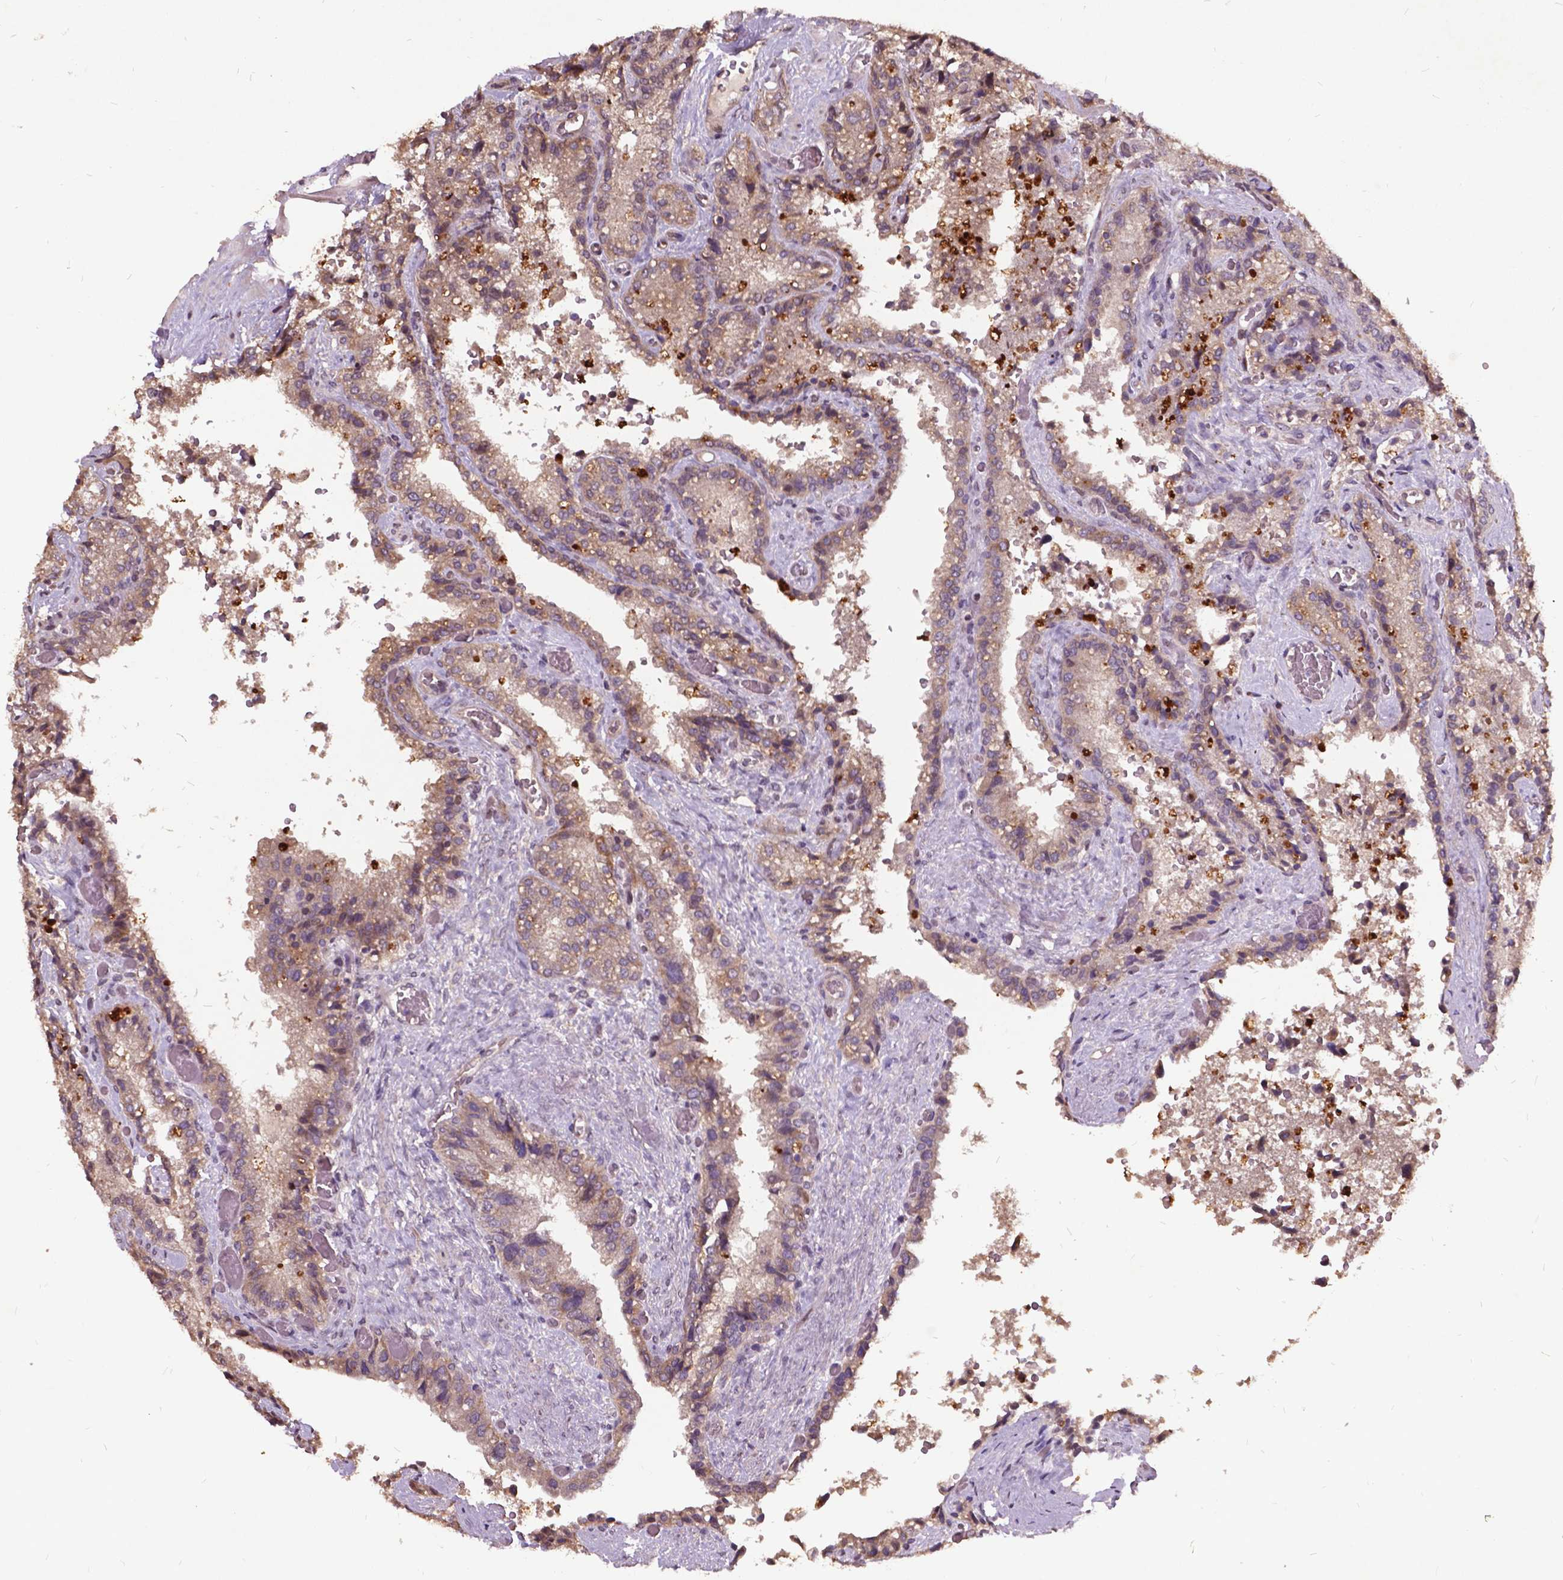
{"staining": {"intensity": "weak", "quantity": "25%-75%", "location": "cytoplasmic/membranous"}, "tissue": "seminal vesicle", "cell_type": "Glandular cells", "image_type": "normal", "snomed": [{"axis": "morphology", "description": "Normal tissue, NOS"}, {"axis": "topography", "description": "Seminal veicle"}], "caption": "A photomicrograph of human seminal vesicle stained for a protein shows weak cytoplasmic/membranous brown staining in glandular cells. The staining was performed using DAB (3,3'-diaminobenzidine), with brown indicating positive protein expression. Nuclei are stained blue with hematoxylin.", "gene": "AP1S3", "patient": {"sex": "male", "age": 57}}